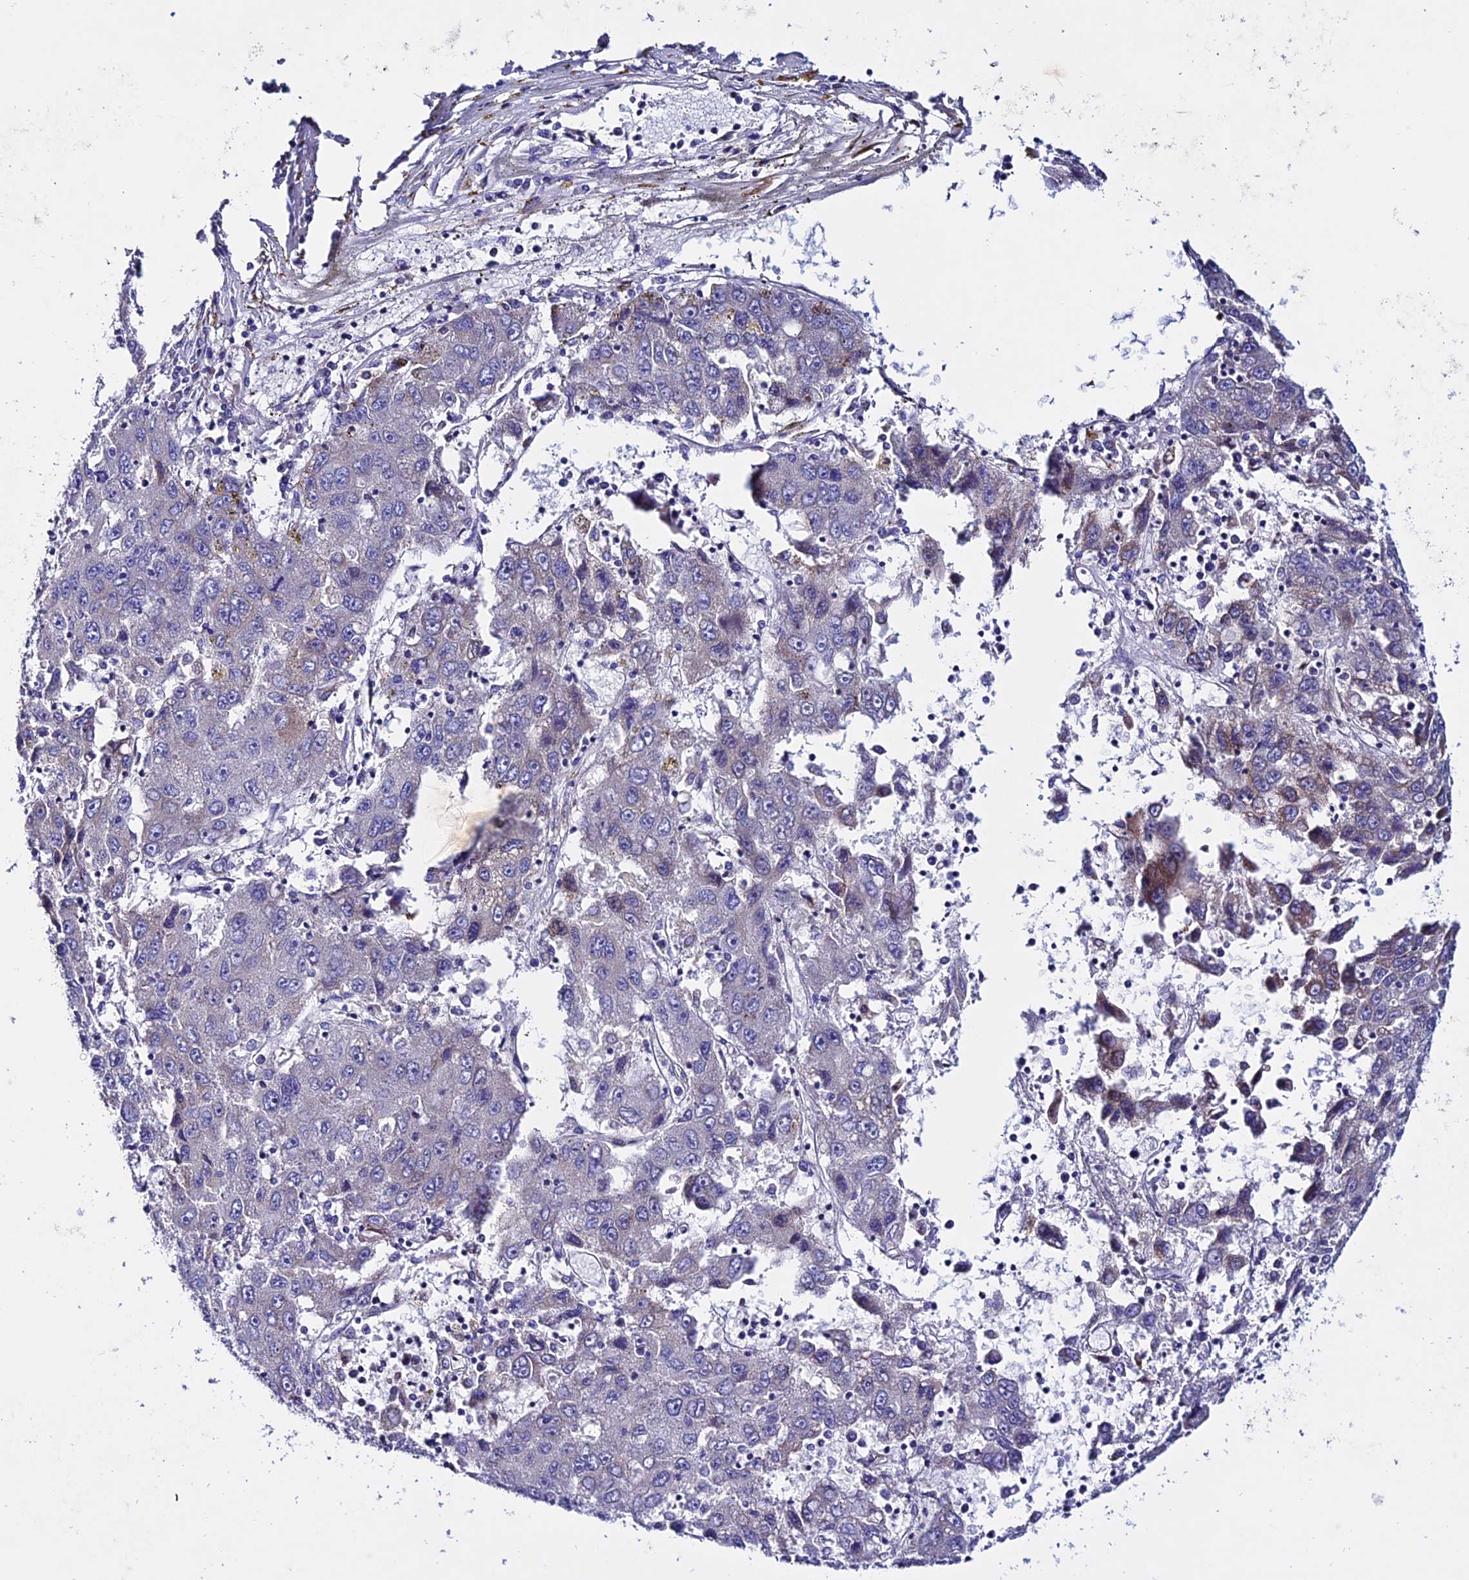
{"staining": {"intensity": "weak", "quantity": "<25%", "location": "cytoplasmic/membranous"}, "tissue": "liver cancer", "cell_type": "Tumor cells", "image_type": "cancer", "snomed": [{"axis": "morphology", "description": "Carcinoma, Hepatocellular, NOS"}, {"axis": "topography", "description": "Liver"}], "caption": "Protein analysis of liver cancer (hepatocellular carcinoma) shows no significant staining in tumor cells. (DAB (3,3'-diaminobenzidine) IHC, high magnification).", "gene": "OR51Q1", "patient": {"sex": "male", "age": 49}}